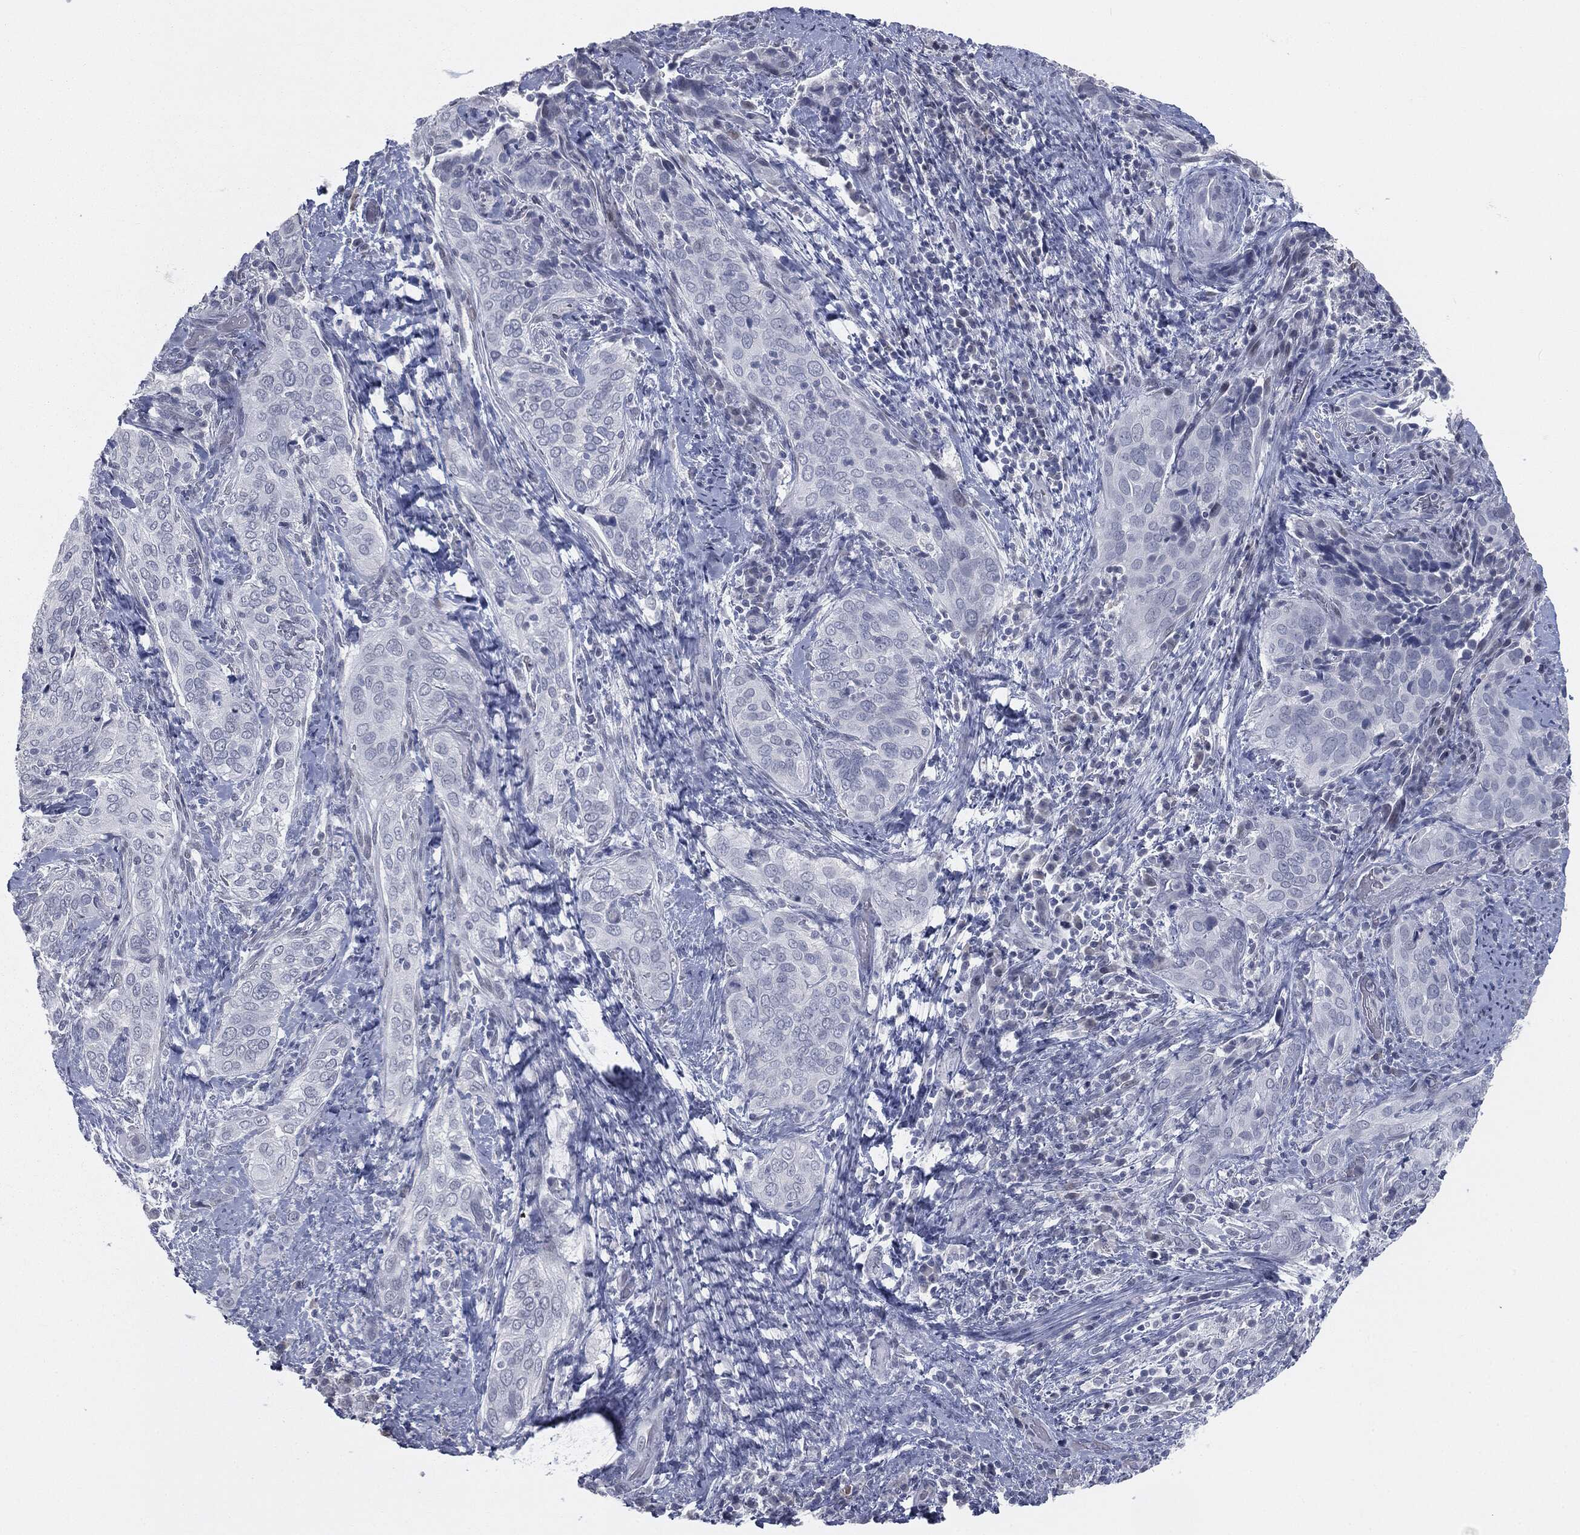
{"staining": {"intensity": "negative", "quantity": "none", "location": "none"}, "tissue": "cervical cancer", "cell_type": "Tumor cells", "image_type": "cancer", "snomed": [{"axis": "morphology", "description": "Squamous cell carcinoma, NOS"}, {"axis": "topography", "description": "Cervix"}], "caption": "An image of human cervical cancer (squamous cell carcinoma) is negative for staining in tumor cells. Brightfield microscopy of IHC stained with DAB (brown) and hematoxylin (blue), captured at high magnification.", "gene": "PRAME", "patient": {"sex": "female", "age": 38}}